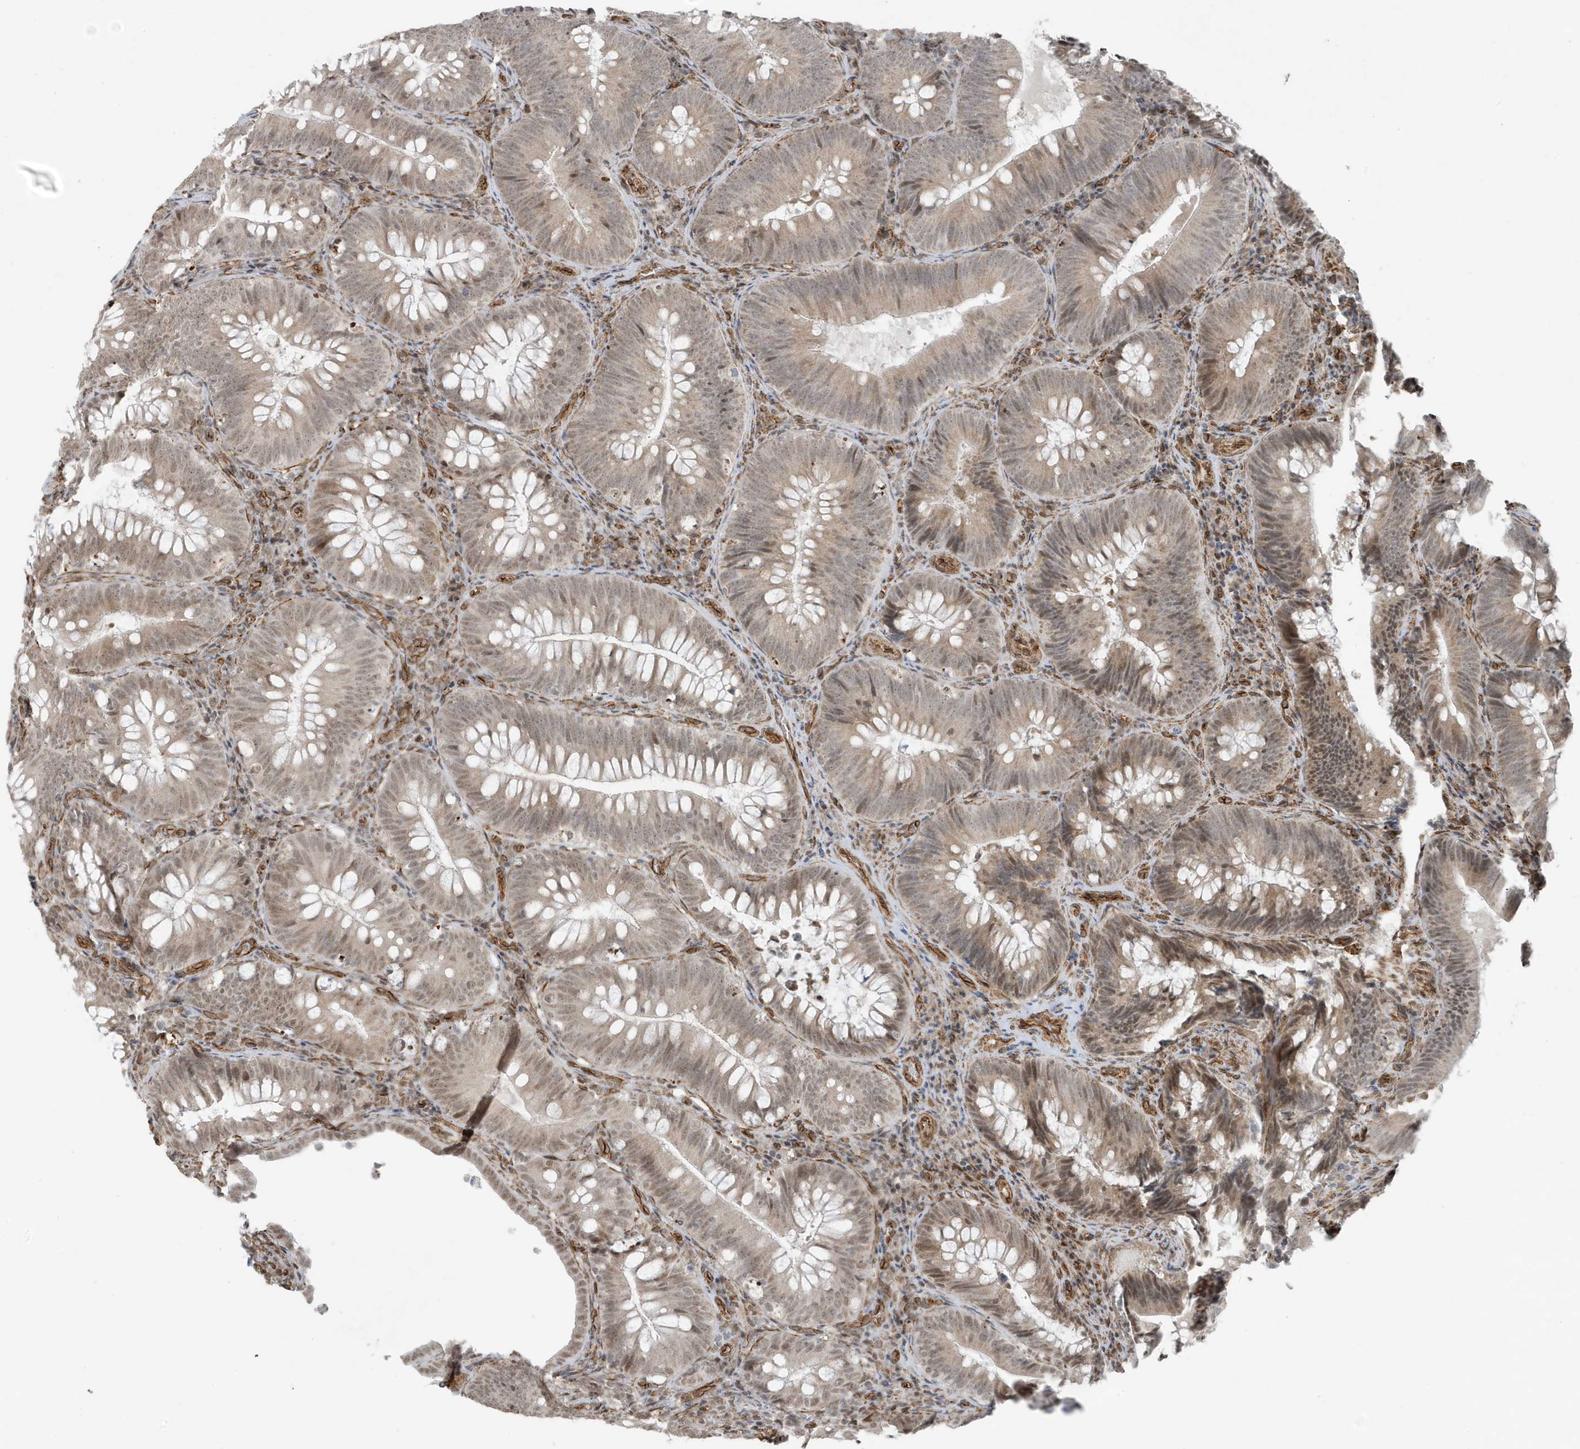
{"staining": {"intensity": "weak", "quantity": "25%-75%", "location": "cytoplasmic/membranous"}, "tissue": "colorectal cancer", "cell_type": "Tumor cells", "image_type": "cancer", "snomed": [{"axis": "morphology", "description": "Normal tissue, NOS"}, {"axis": "topography", "description": "Colon"}], "caption": "Immunohistochemical staining of colorectal cancer displays low levels of weak cytoplasmic/membranous protein positivity in approximately 25%-75% of tumor cells.", "gene": "CHCHD4", "patient": {"sex": "female", "age": 82}}